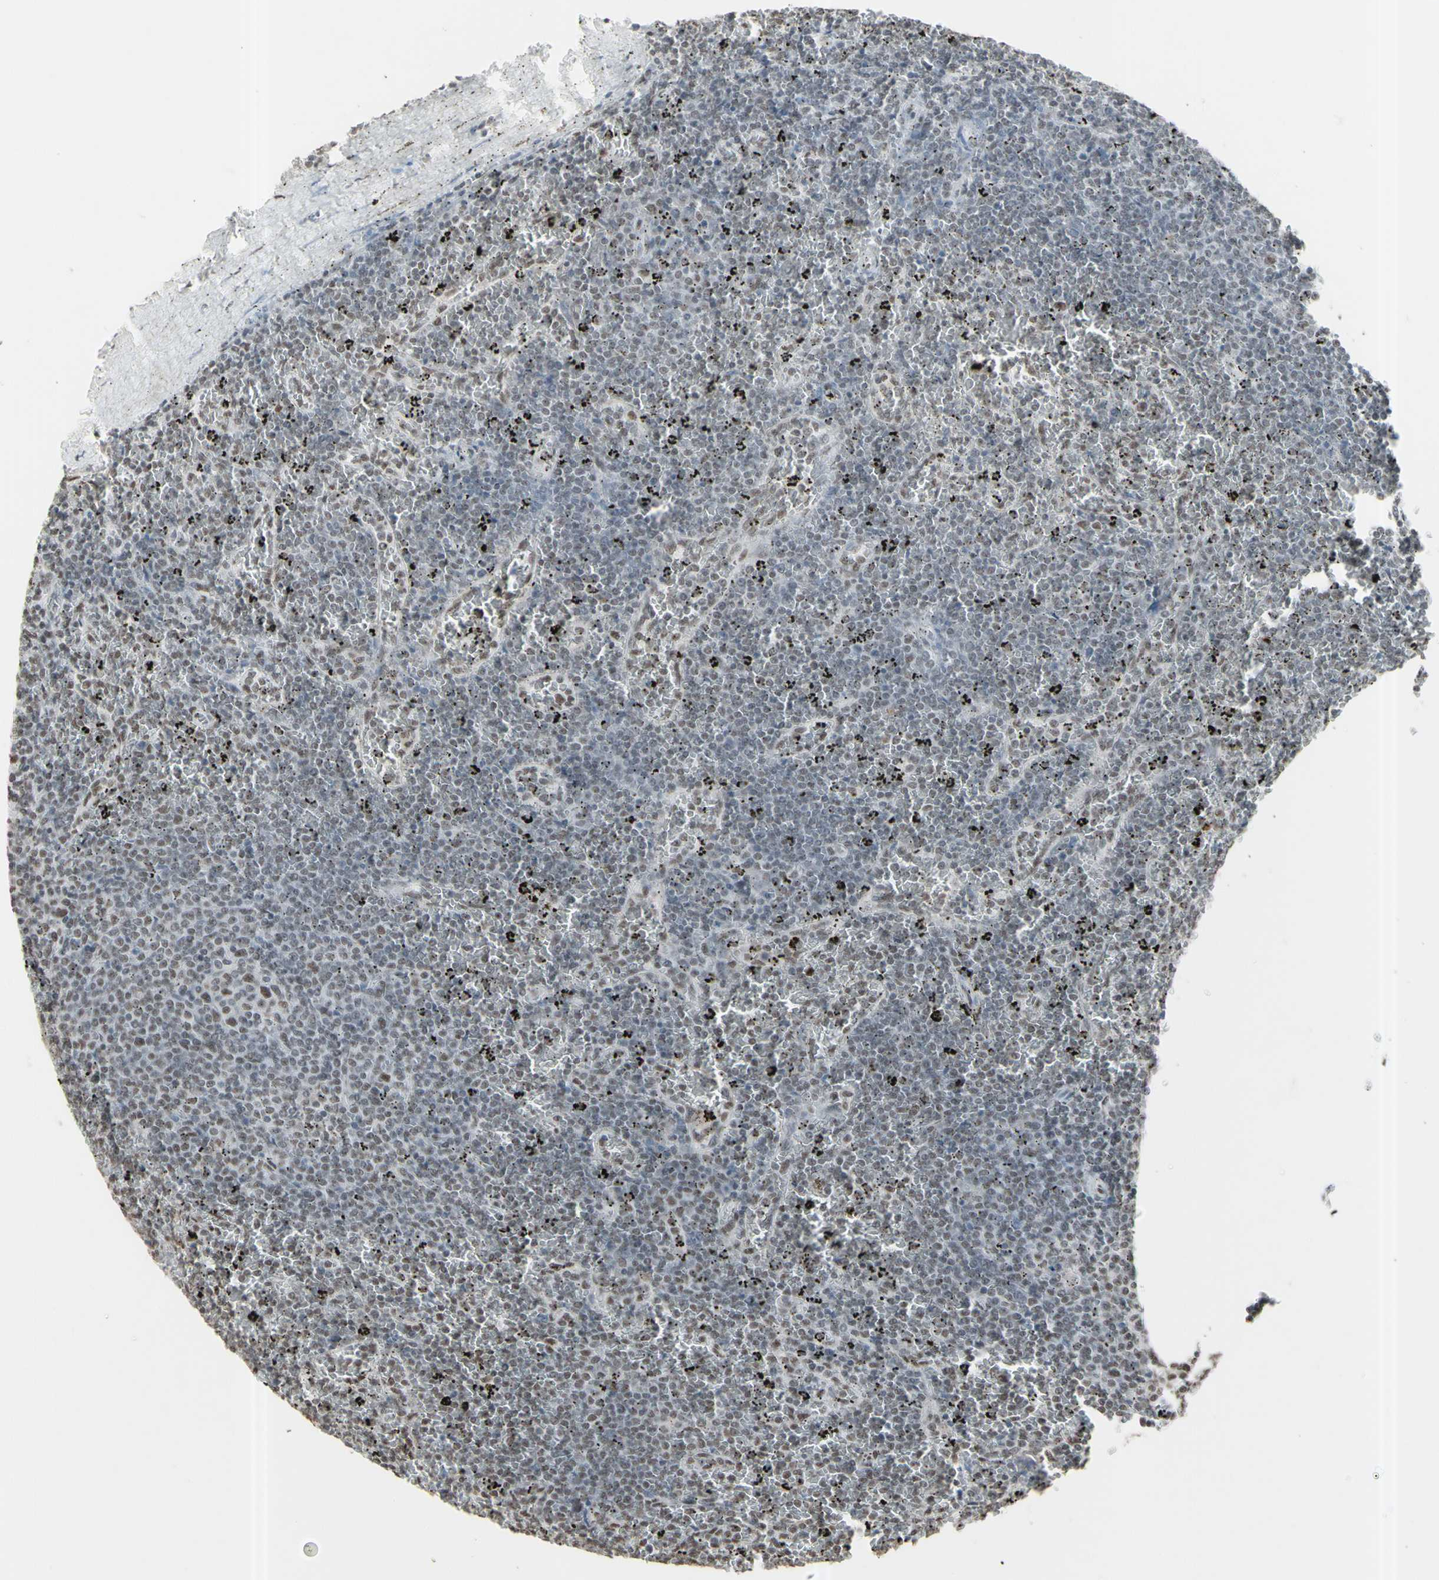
{"staining": {"intensity": "weak", "quantity": "<25%", "location": "nuclear"}, "tissue": "lymphoma", "cell_type": "Tumor cells", "image_type": "cancer", "snomed": [{"axis": "morphology", "description": "Malignant lymphoma, non-Hodgkin's type, Low grade"}, {"axis": "topography", "description": "Spleen"}], "caption": "Immunohistochemistry (IHC) image of human lymphoma stained for a protein (brown), which shows no positivity in tumor cells. (Brightfield microscopy of DAB (3,3'-diaminobenzidine) immunohistochemistry at high magnification).", "gene": "TRIM28", "patient": {"sex": "female", "age": 77}}